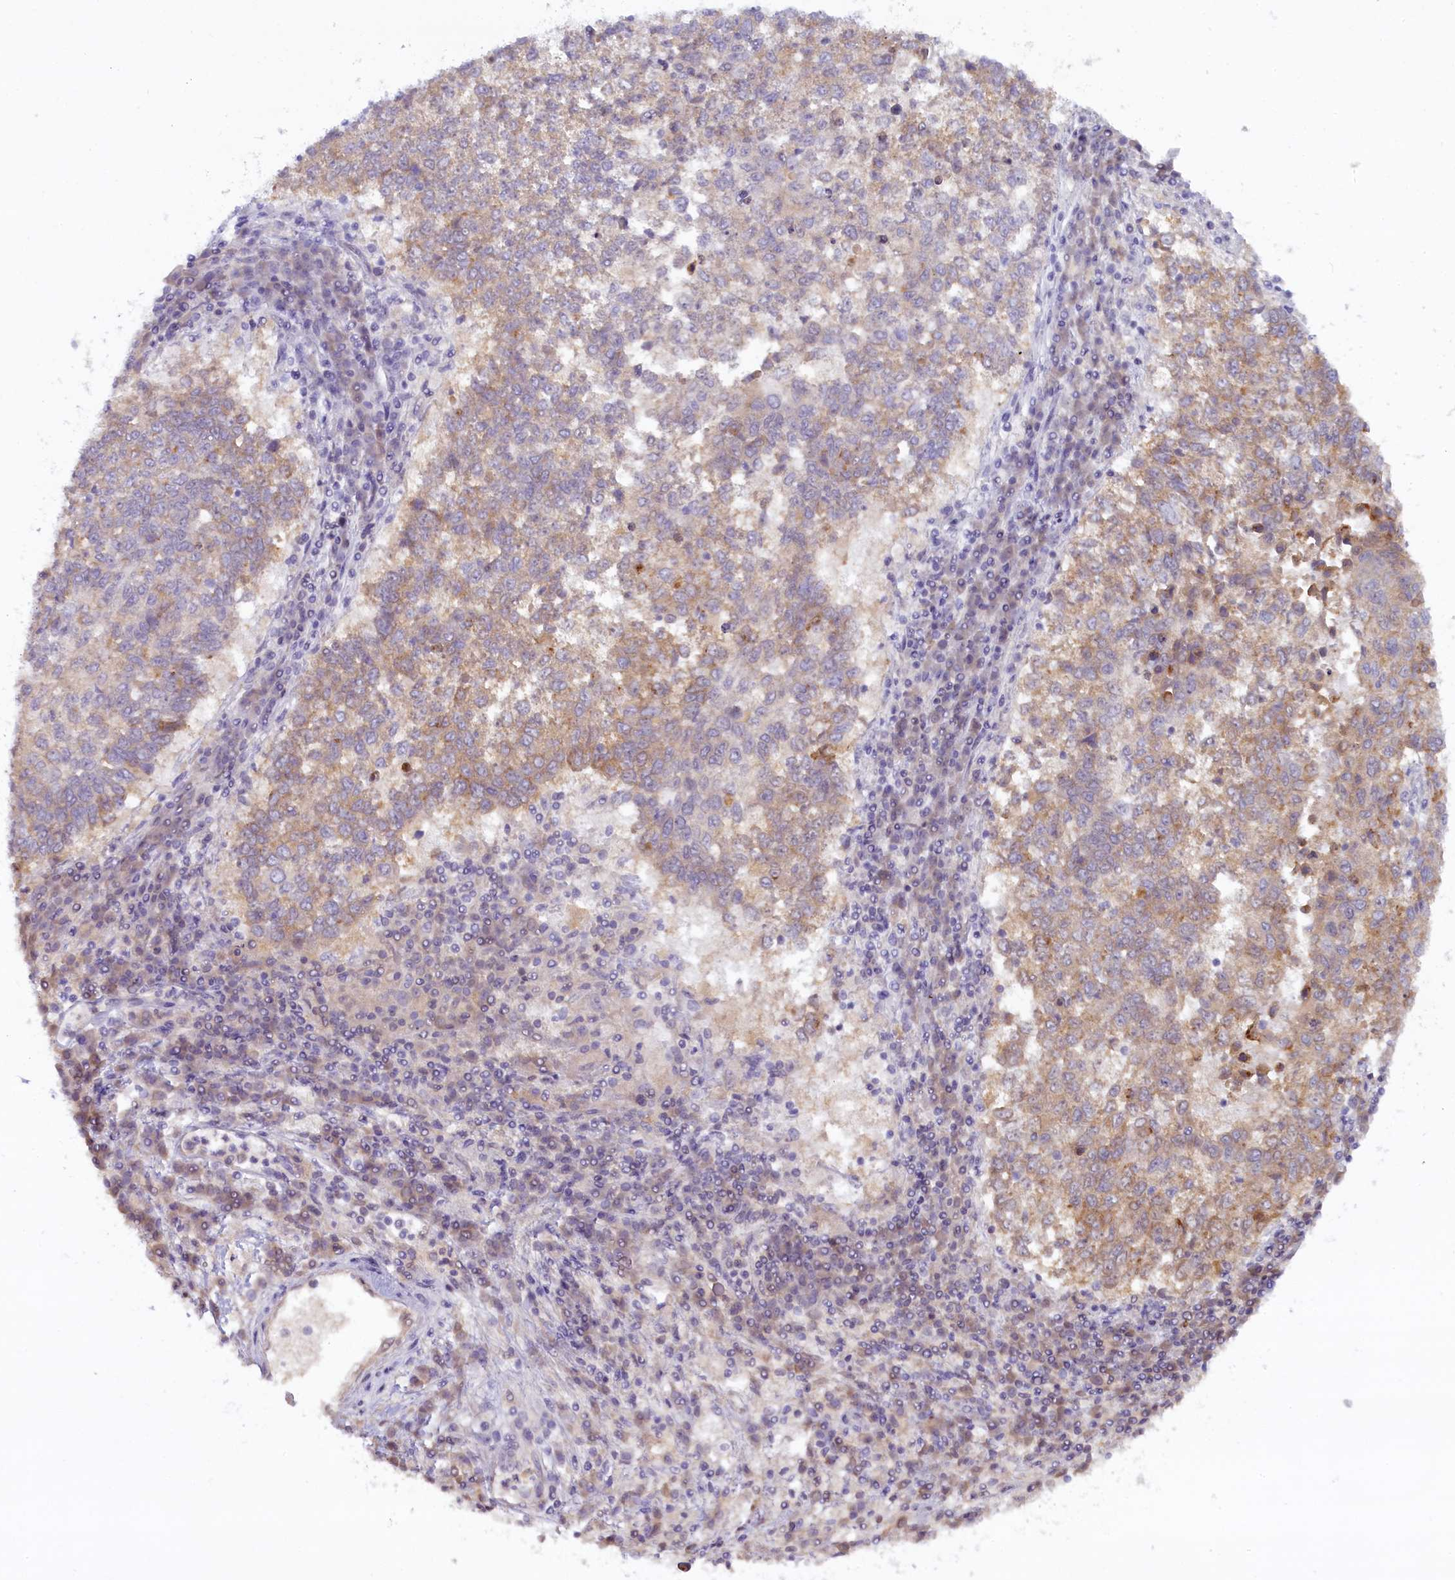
{"staining": {"intensity": "weak", "quantity": ">75%", "location": "cytoplasmic/membranous"}, "tissue": "lung cancer", "cell_type": "Tumor cells", "image_type": "cancer", "snomed": [{"axis": "morphology", "description": "Squamous cell carcinoma, NOS"}, {"axis": "topography", "description": "Lung"}], "caption": "IHC of lung cancer displays low levels of weak cytoplasmic/membranous staining in approximately >75% of tumor cells.", "gene": "CRAMP1", "patient": {"sex": "male", "age": 73}}